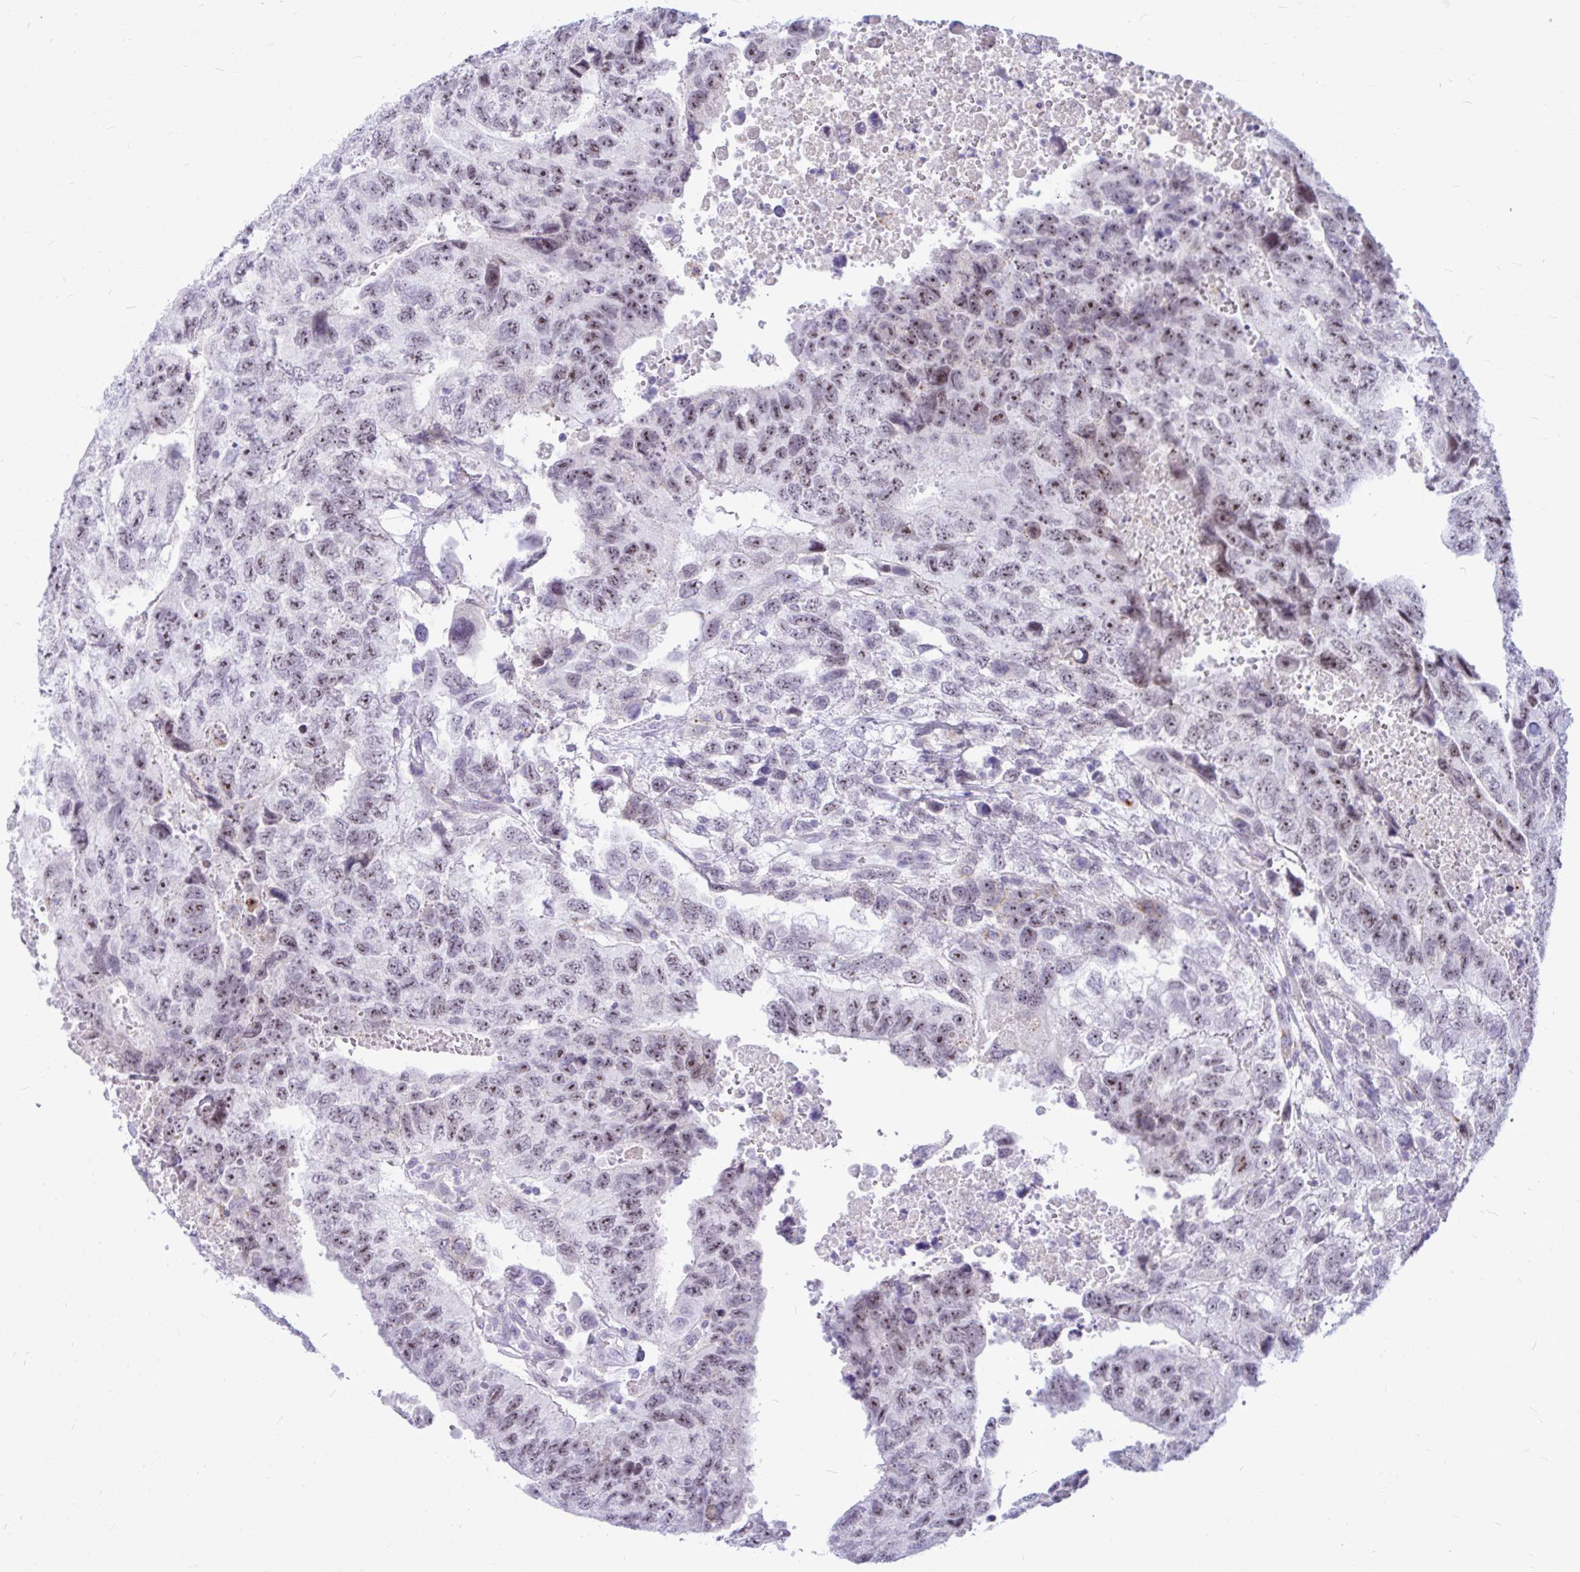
{"staining": {"intensity": "moderate", "quantity": ">75%", "location": "nuclear"}, "tissue": "testis cancer", "cell_type": "Tumor cells", "image_type": "cancer", "snomed": [{"axis": "morphology", "description": "Carcinoma, Embryonal, NOS"}, {"axis": "topography", "description": "Testis"}], "caption": "Testis cancer was stained to show a protein in brown. There is medium levels of moderate nuclear positivity in approximately >75% of tumor cells. (Brightfield microscopy of DAB IHC at high magnification).", "gene": "ZSCAN25", "patient": {"sex": "male", "age": 24}}